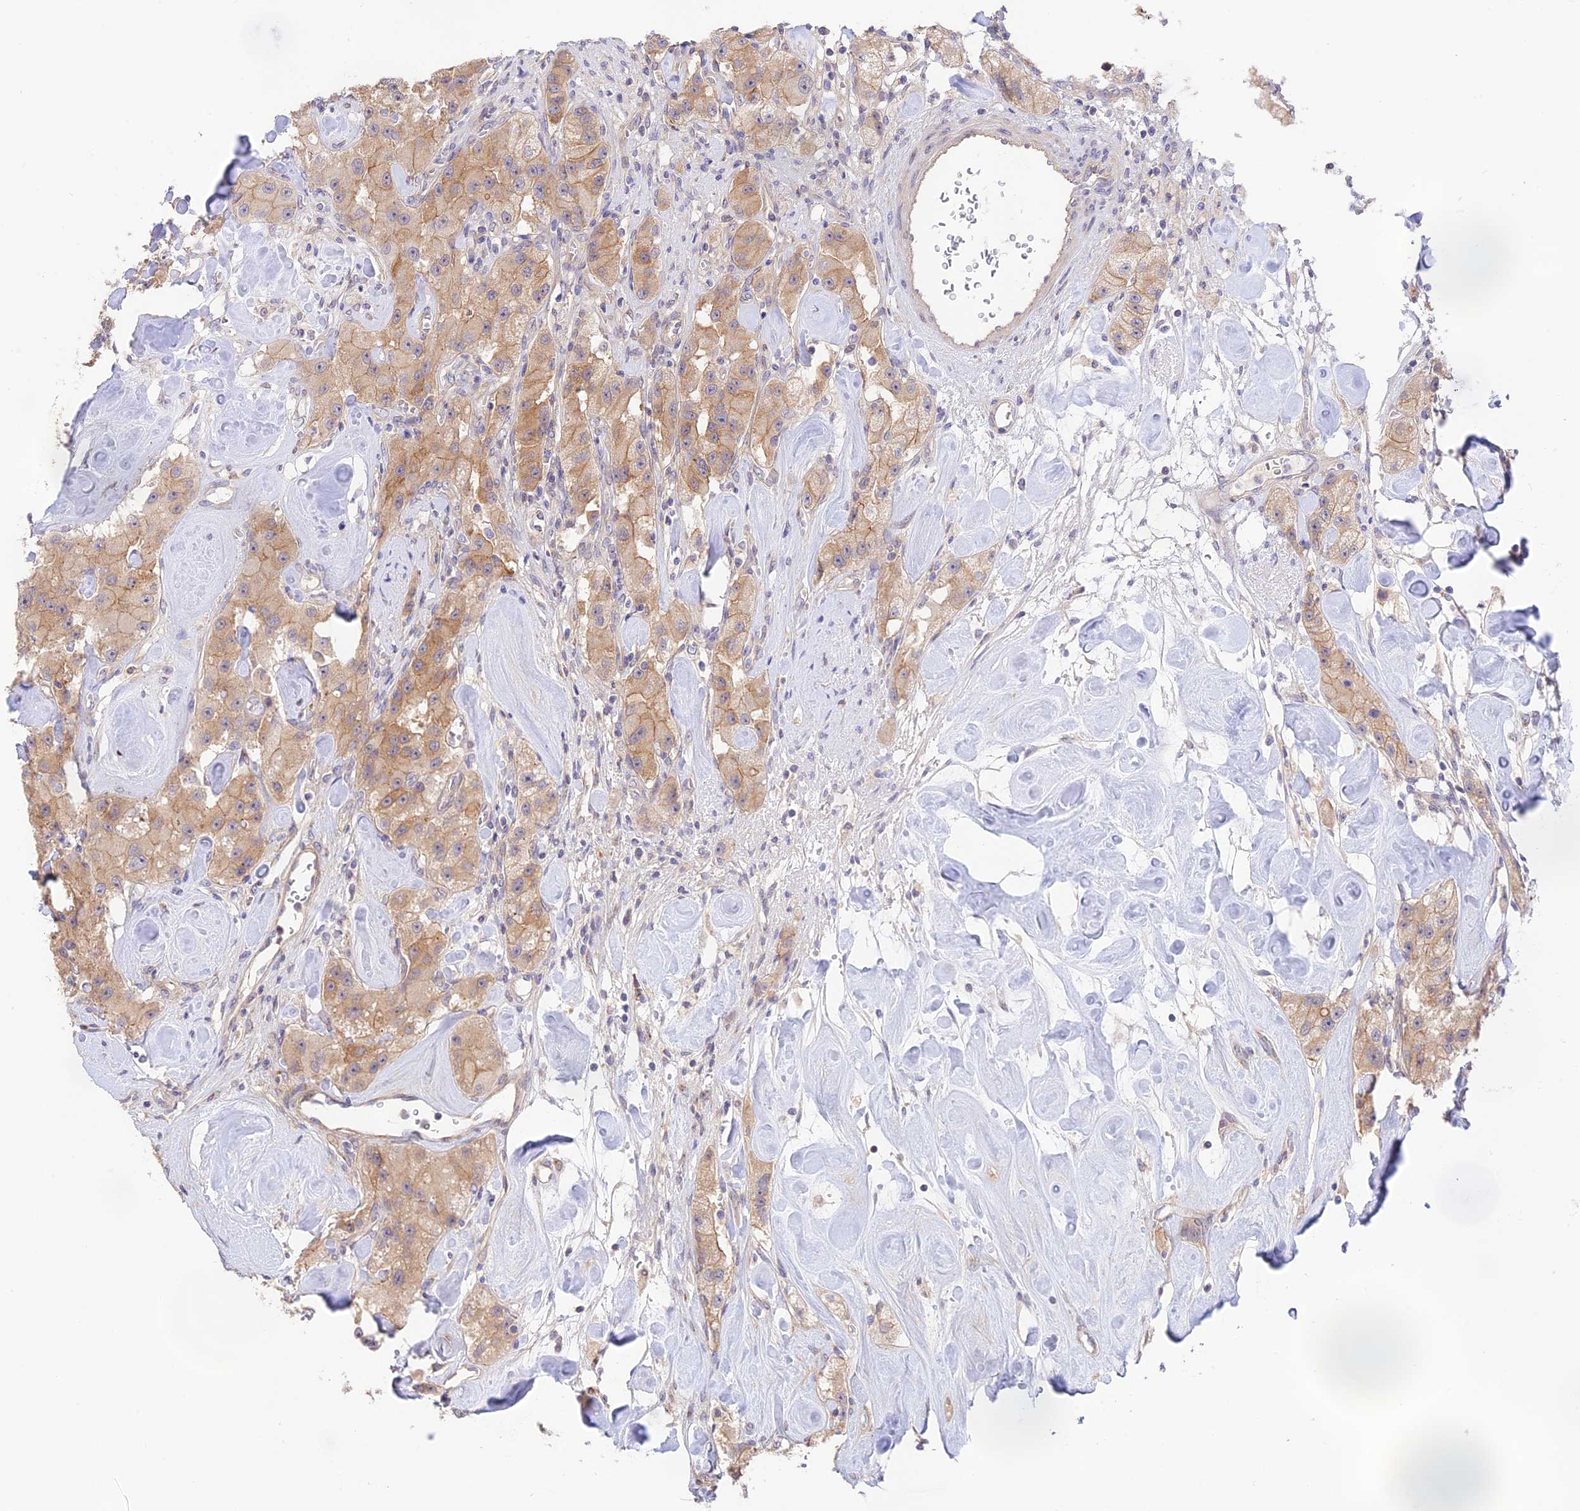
{"staining": {"intensity": "moderate", "quantity": ">75%", "location": "cytoplasmic/membranous"}, "tissue": "carcinoid", "cell_type": "Tumor cells", "image_type": "cancer", "snomed": [{"axis": "morphology", "description": "Carcinoid, malignant, NOS"}, {"axis": "topography", "description": "Pancreas"}], "caption": "About >75% of tumor cells in malignant carcinoid exhibit moderate cytoplasmic/membranous protein positivity as visualized by brown immunohistochemical staining.", "gene": "CAMSAP3", "patient": {"sex": "male", "age": 41}}